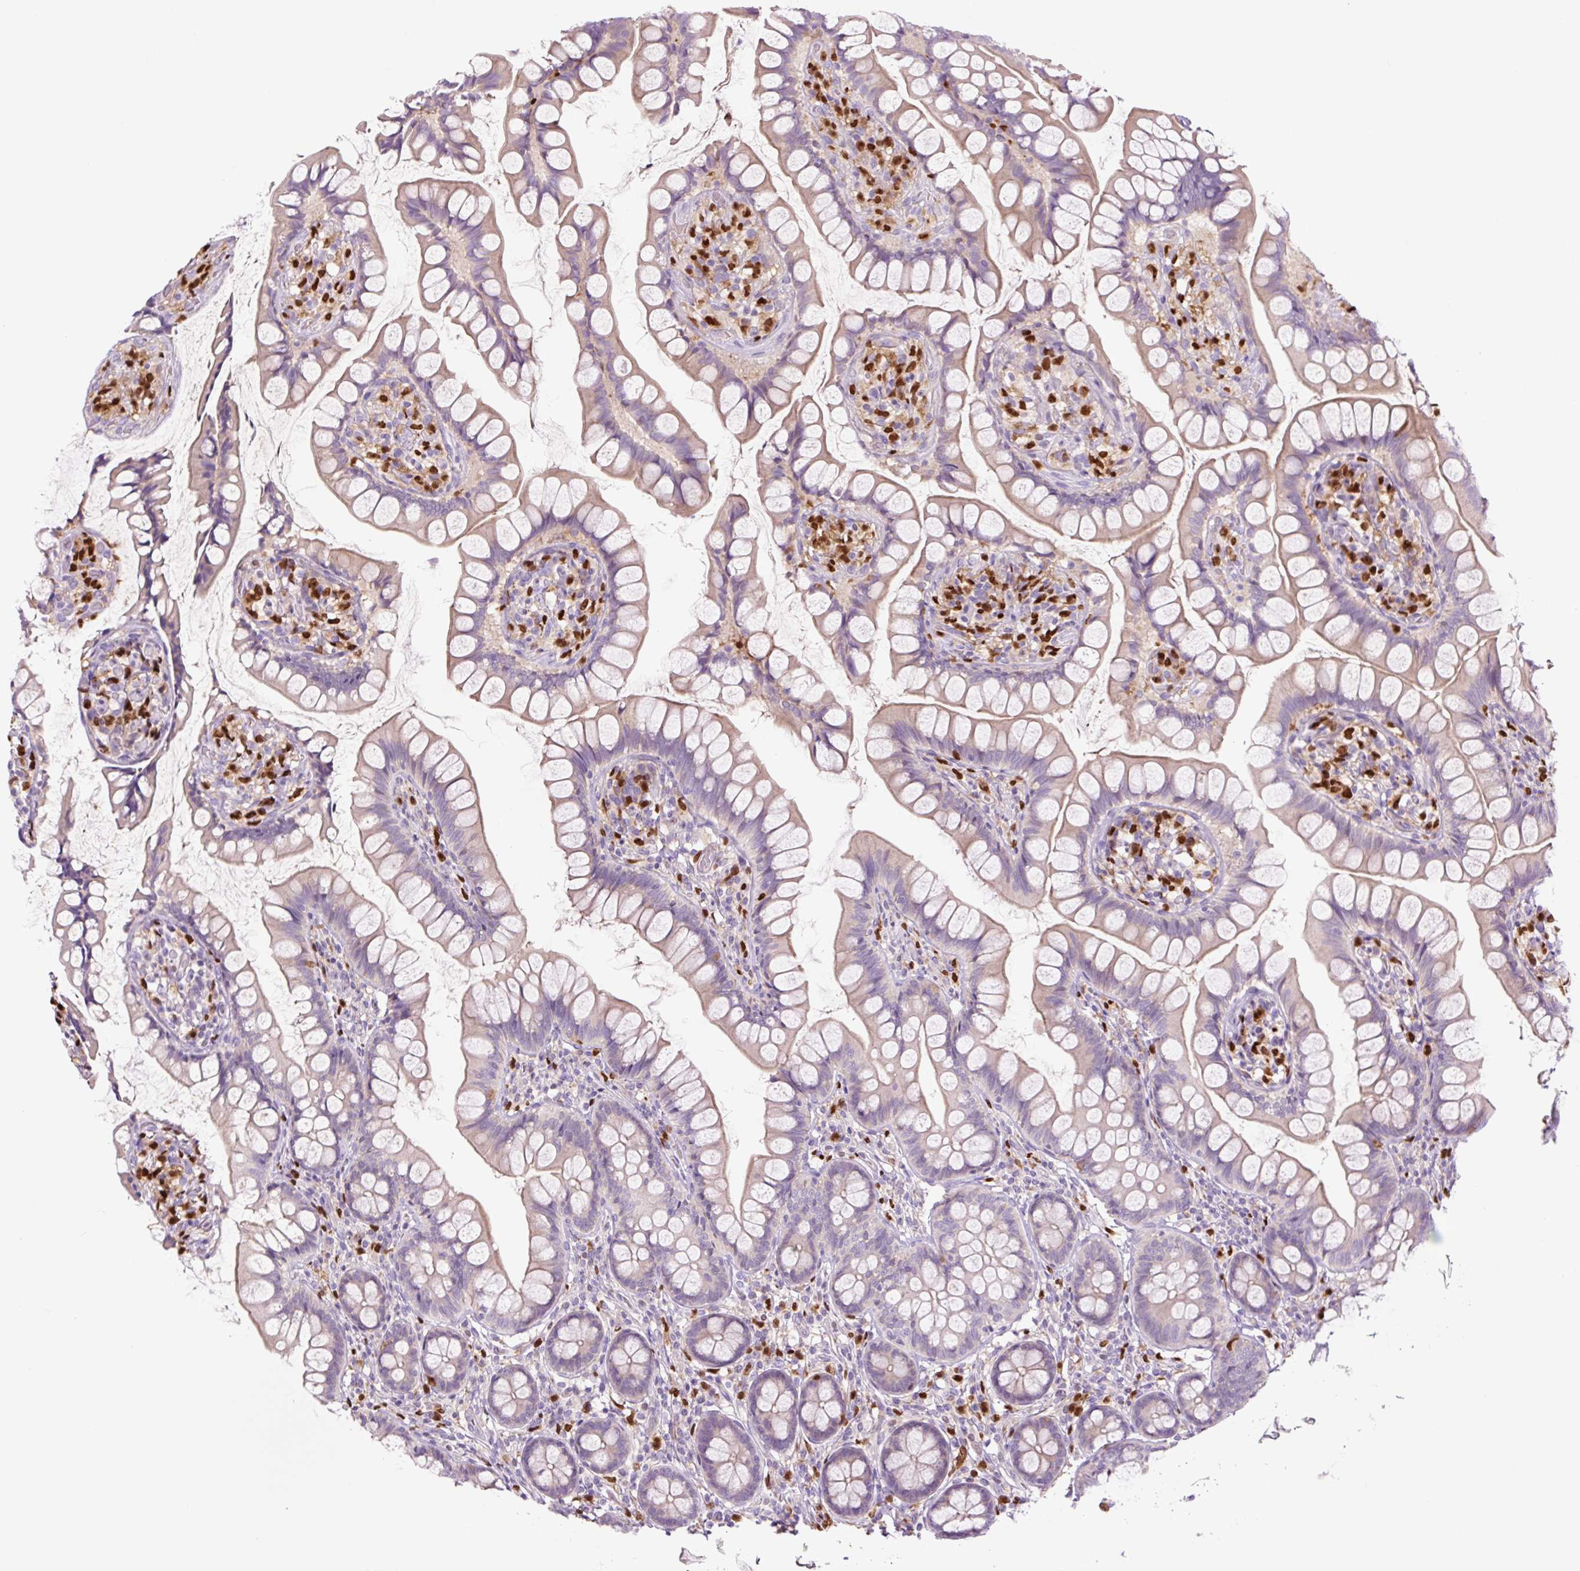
{"staining": {"intensity": "weak", "quantity": "25%-75%", "location": "cytoplasmic/membranous"}, "tissue": "small intestine", "cell_type": "Glandular cells", "image_type": "normal", "snomed": [{"axis": "morphology", "description": "Normal tissue, NOS"}, {"axis": "topography", "description": "Small intestine"}], "caption": "IHC image of normal small intestine: small intestine stained using immunohistochemistry shows low levels of weak protein expression localized specifically in the cytoplasmic/membranous of glandular cells, appearing as a cytoplasmic/membranous brown color.", "gene": "SPI1", "patient": {"sex": "male", "age": 70}}